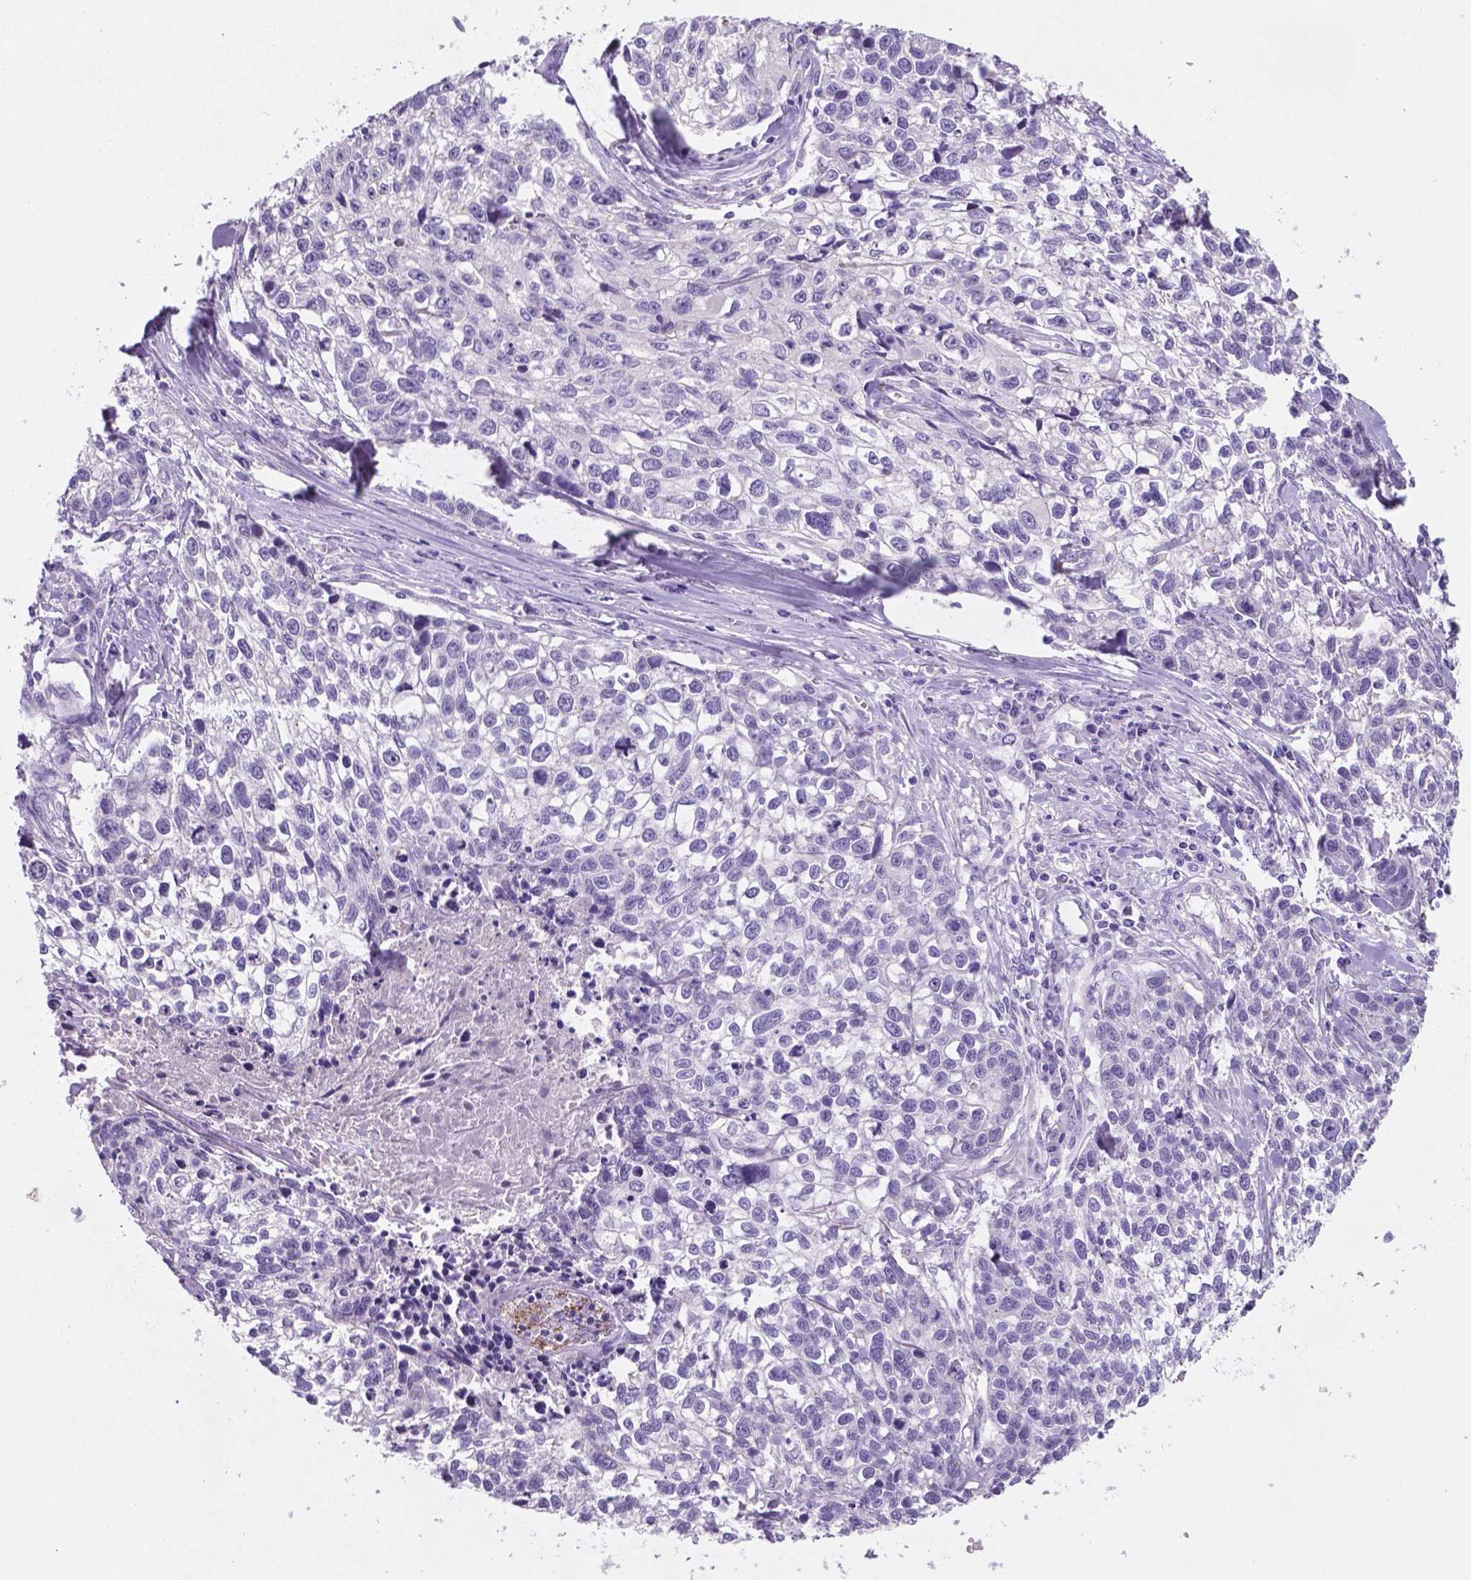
{"staining": {"intensity": "negative", "quantity": "none", "location": "none"}, "tissue": "lung cancer", "cell_type": "Tumor cells", "image_type": "cancer", "snomed": [{"axis": "morphology", "description": "Squamous cell carcinoma, NOS"}, {"axis": "topography", "description": "Lung"}], "caption": "Immunohistochemistry micrograph of neoplastic tissue: lung cancer (squamous cell carcinoma) stained with DAB (3,3'-diaminobenzidine) shows no significant protein positivity in tumor cells. (Stains: DAB IHC with hematoxylin counter stain, Microscopy: brightfield microscopy at high magnification).", "gene": "EBLN2", "patient": {"sex": "male", "age": 74}}